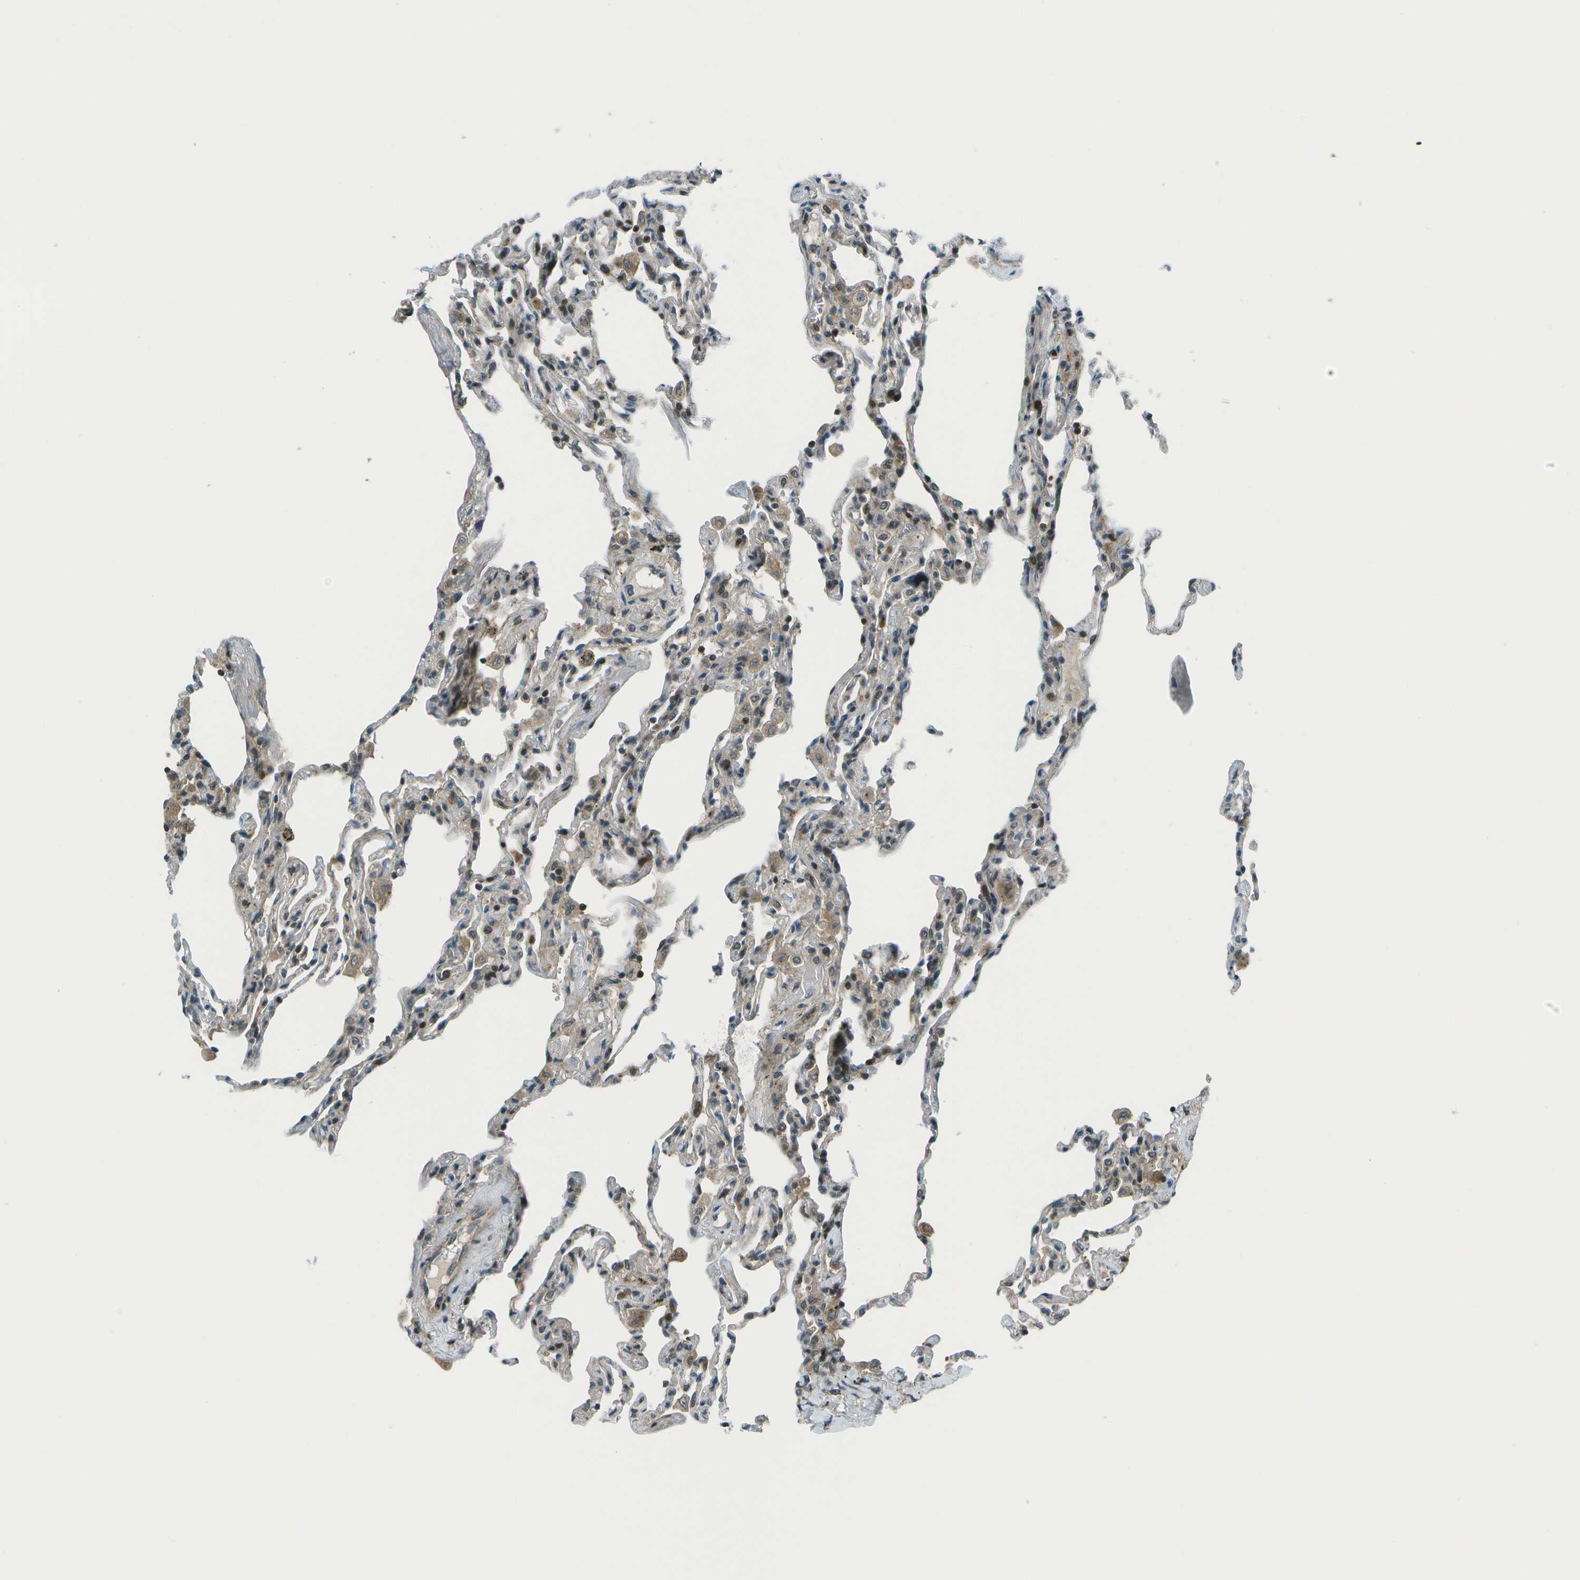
{"staining": {"intensity": "moderate", "quantity": "<25%", "location": "nuclear"}, "tissue": "lung", "cell_type": "Alveolar cells", "image_type": "normal", "snomed": [{"axis": "morphology", "description": "Normal tissue, NOS"}, {"axis": "topography", "description": "Lung"}], "caption": "Immunohistochemical staining of unremarkable human lung shows moderate nuclear protein expression in approximately <25% of alveolar cells. (Stains: DAB (3,3'-diaminobenzidine) in brown, nuclei in blue, Microscopy: brightfield microscopy at high magnification).", "gene": "TMEM19", "patient": {"sex": "male", "age": 59}}